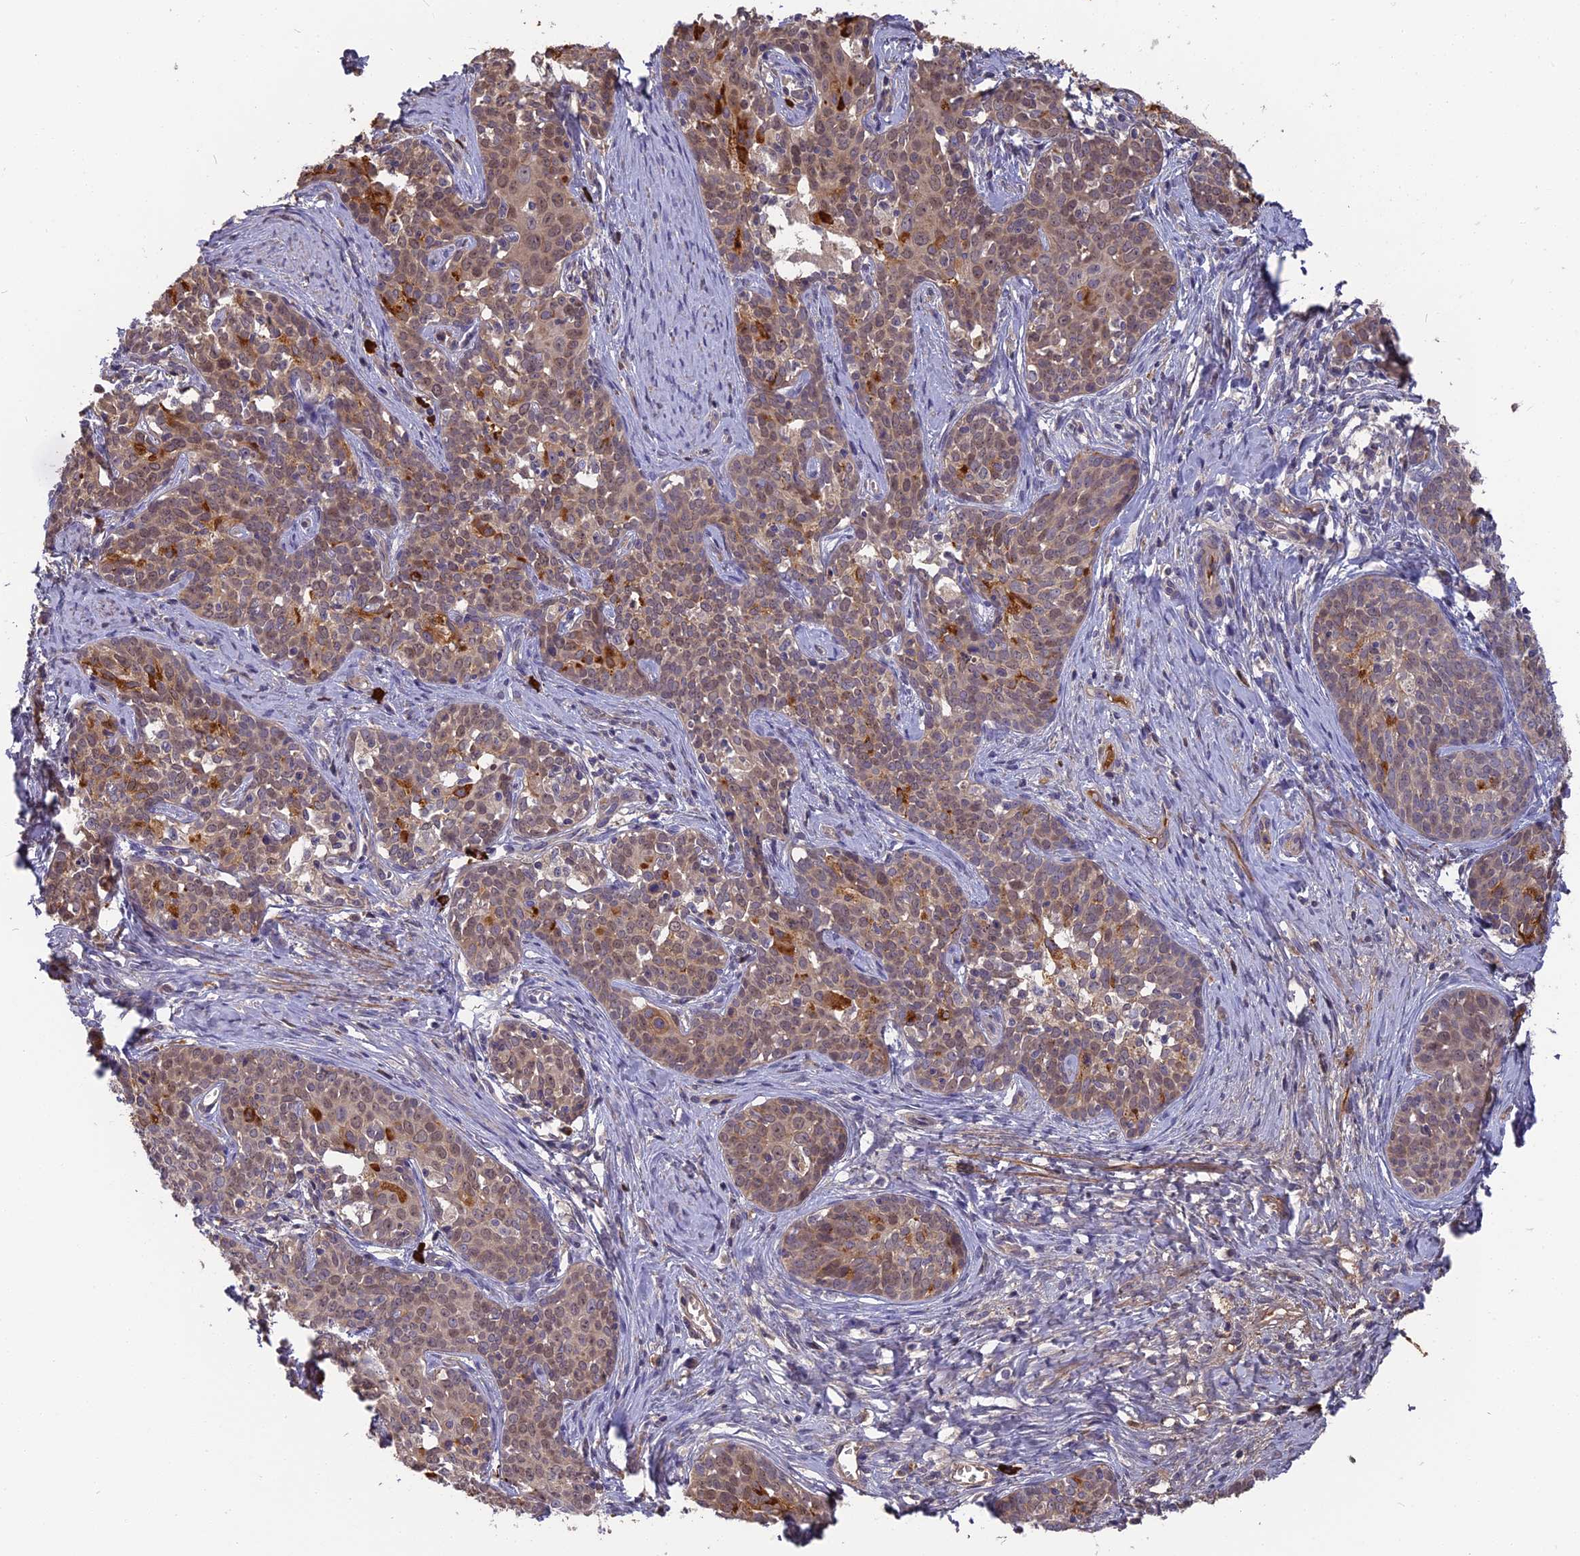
{"staining": {"intensity": "moderate", "quantity": "25%-75%", "location": "cytoplasmic/membranous"}, "tissue": "cervical cancer", "cell_type": "Tumor cells", "image_type": "cancer", "snomed": [{"axis": "morphology", "description": "Squamous cell carcinoma, NOS"}, {"axis": "topography", "description": "Cervix"}], "caption": "Immunohistochemical staining of human cervical squamous cell carcinoma exhibits moderate cytoplasmic/membranous protein positivity in about 25%-75% of tumor cells.", "gene": "ERMAP", "patient": {"sex": "female", "age": 52}}